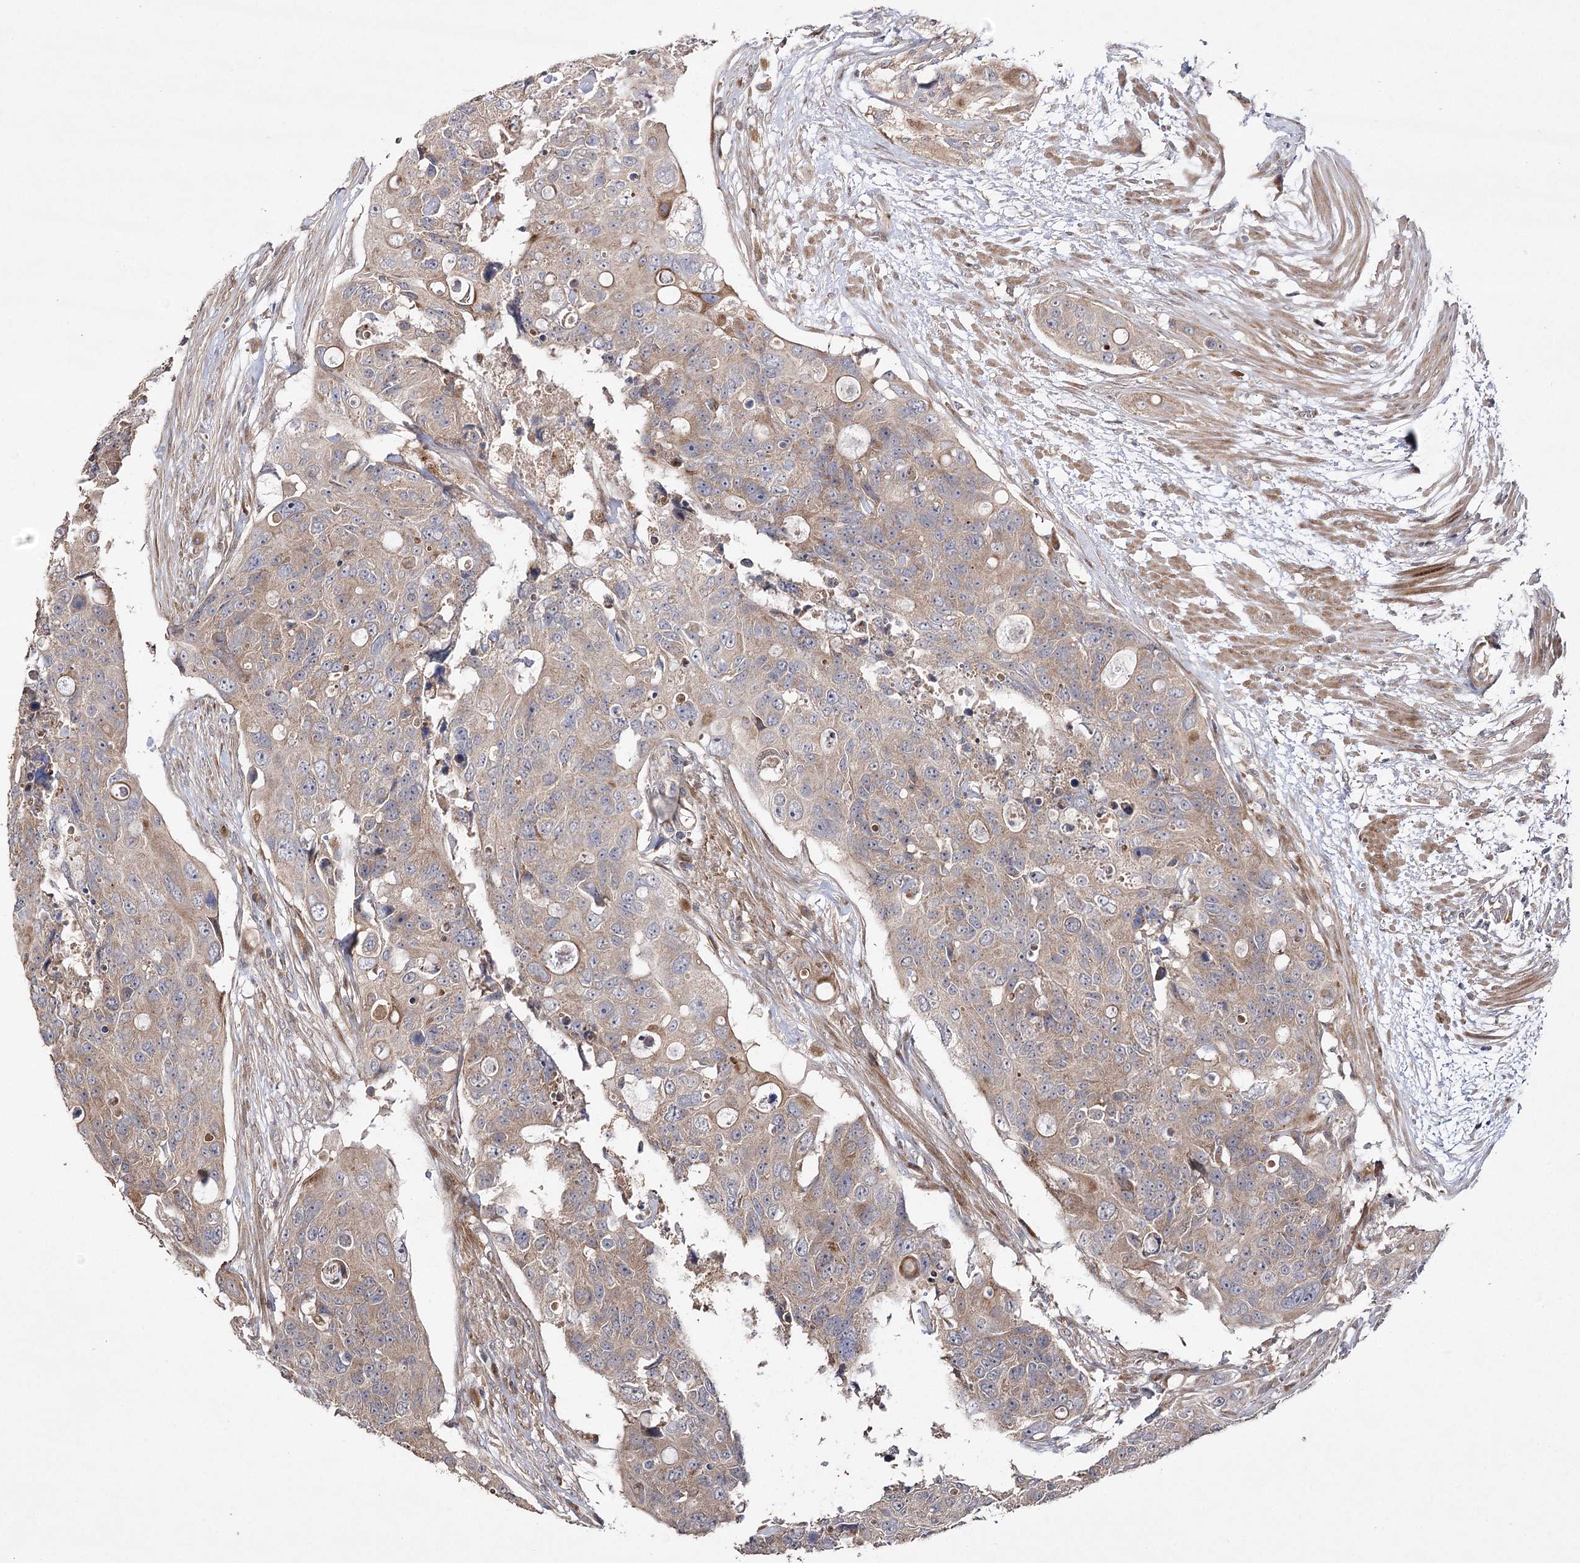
{"staining": {"intensity": "weak", "quantity": ">75%", "location": "cytoplasmic/membranous"}, "tissue": "colorectal cancer", "cell_type": "Tumor cells", "image_type": "cancer", "snomed": [{"axis": "morphology", "description": "Adenocarcinoma, NOS"}, {"axis": "topography", "description": "Colon"}], "caption": "Adenocarcinoma (colorectal) stained for a protein exhibits weak cytoplasmic/membranous positivity in tumor cells.", "gene": "OBSL1", "patient": {"sex": "female", "age": 57}}